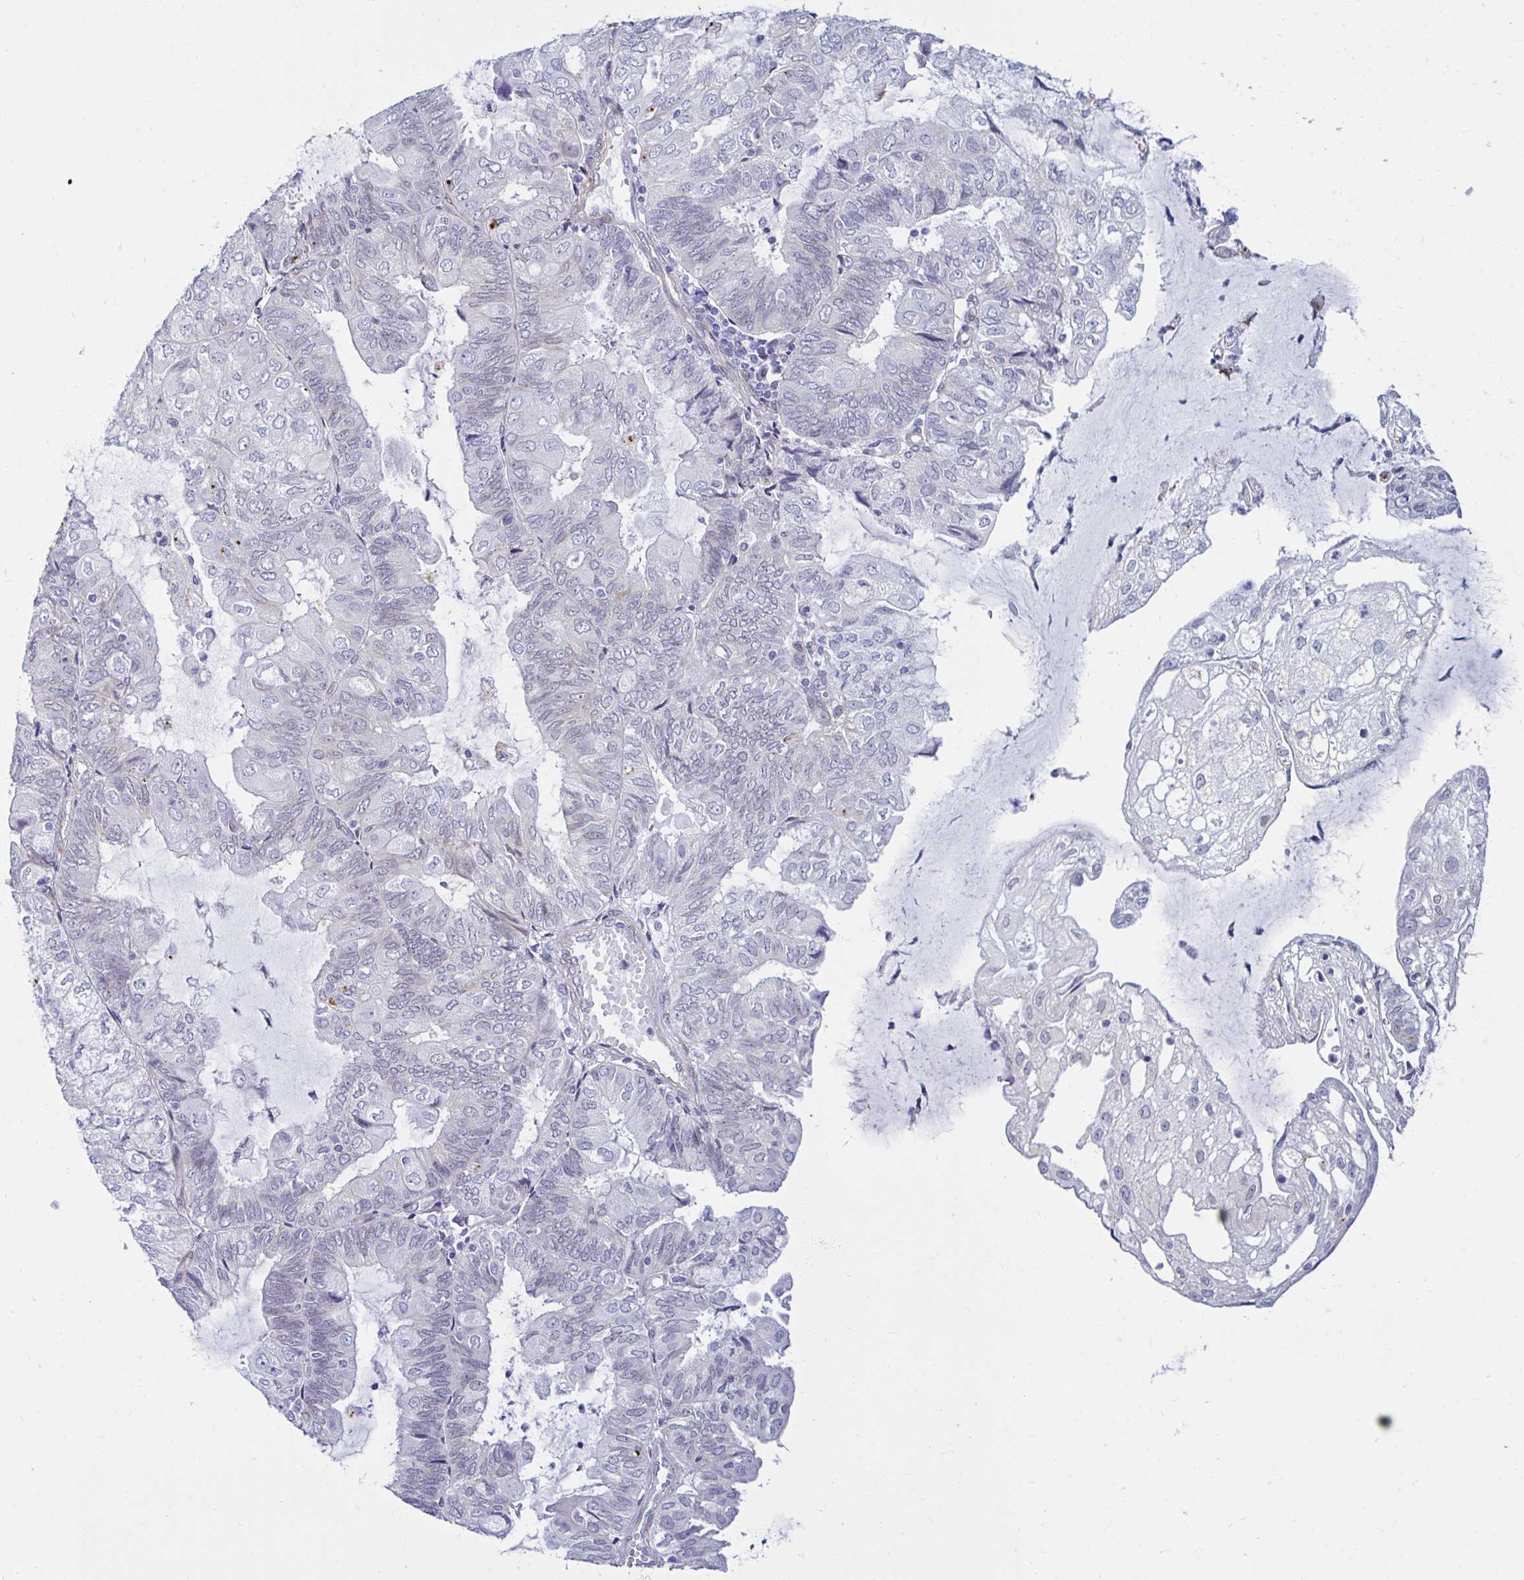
{"staining": {"intensity": "negative", "quantity": "none", "location": "none"}, "tissue": "endometrial cancer", "cell_type": "Tumor cells", "image_type": "cancer", "snomed": [{"axis": "morphology", "description": "Adenocarcinoma, NOS"}, {"axis": "topography", "description": "Endometrium"}], "caption": "Immunohistochemical staining of endometrial cancer reveals no significant expression in tumor cells.", "gene": "ANKRD62", "patient": {"sex": "female", "age": 81}}